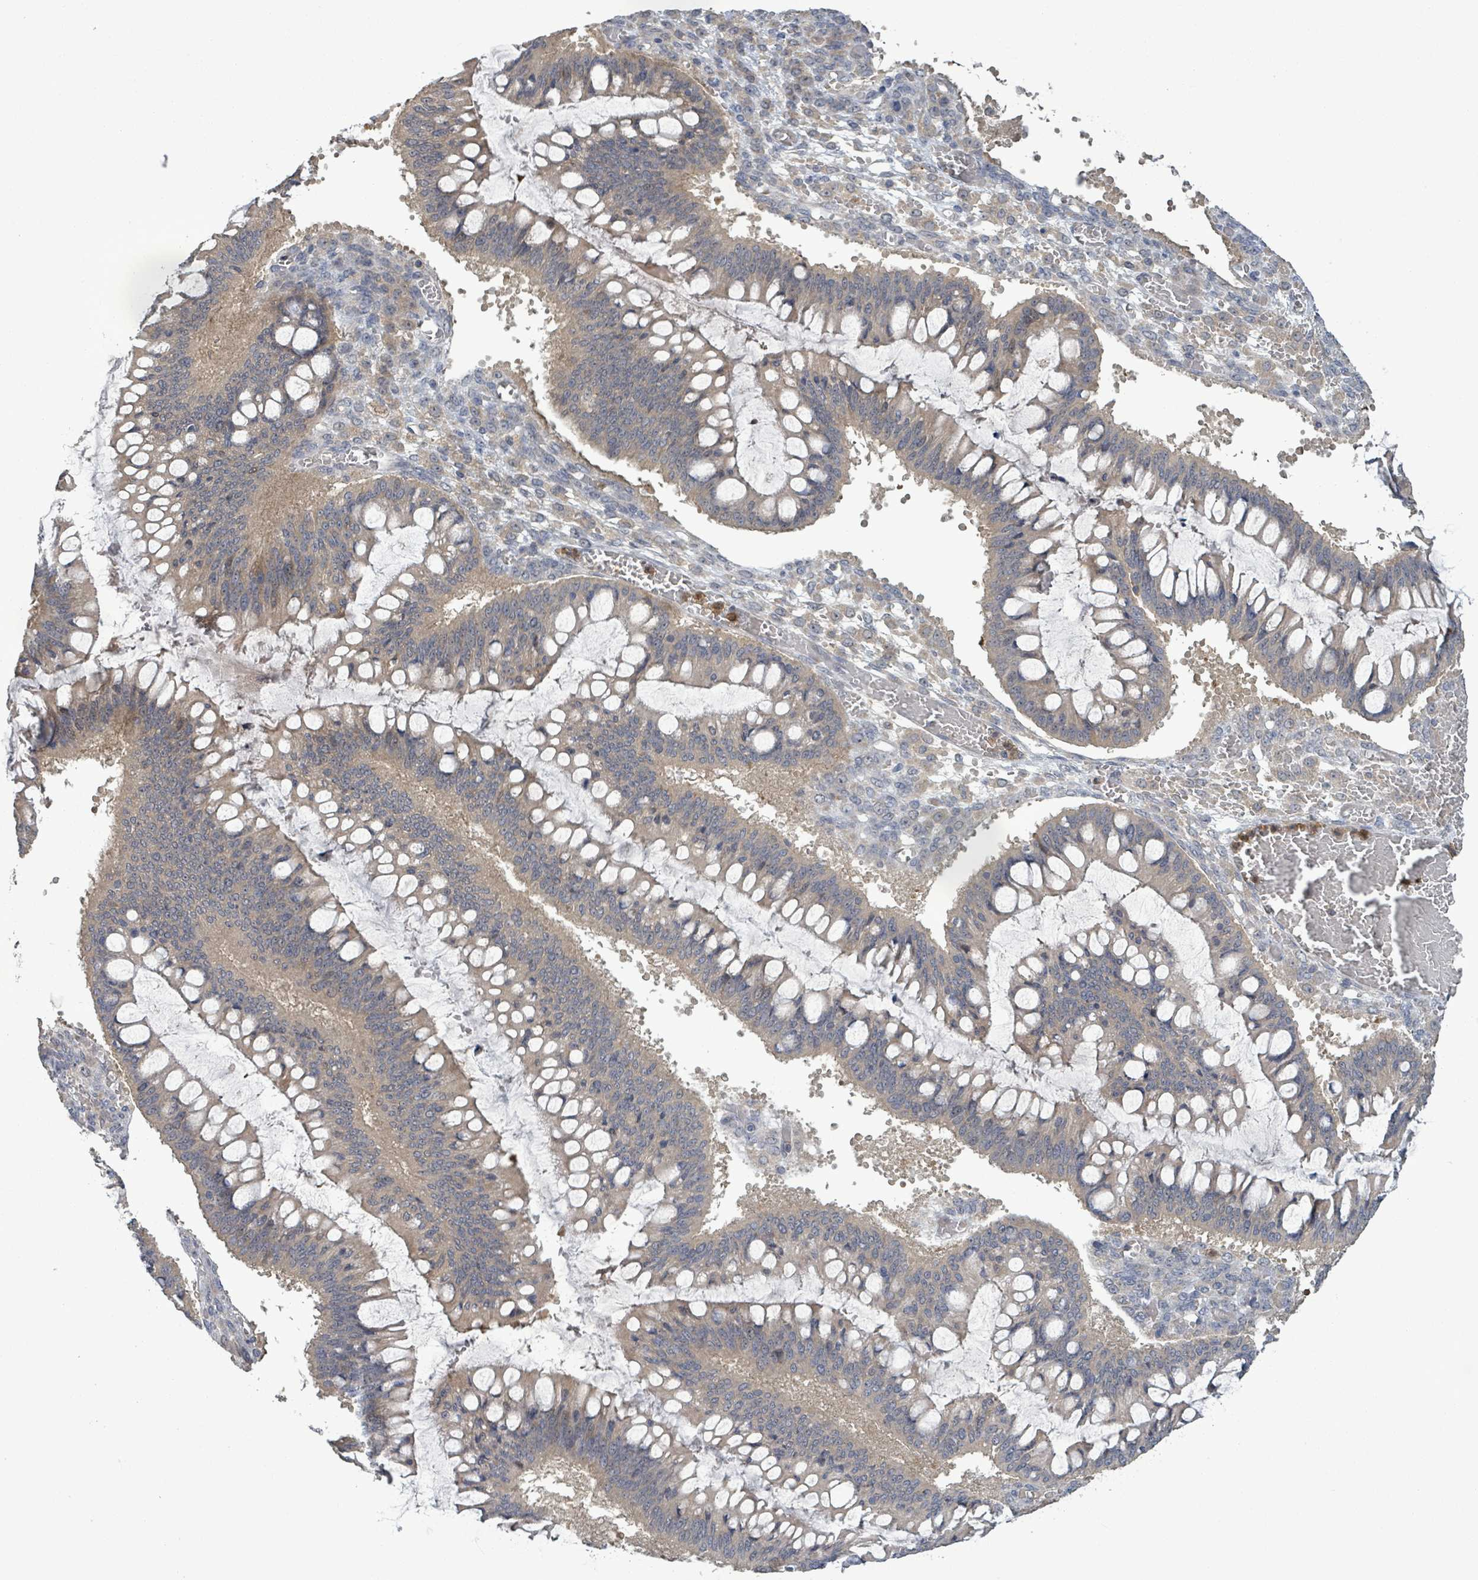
{"staining": {"intensity": "weak", "quantity": ">75%", "location": "cytoplasmic/membranous"}, "tissue": "ovarian cancer", "cell_type": "Tumor cells", "image_type": "cancer", "snomed": [{"axis": "morphology", "description": "Cystadenocarcinoma, mucinous, NOS"}, {"axis": "topography", "description": "Ovary"}], "caption": "High-magnification brightfield microscopy of ovarian mucinous cystadenocarcinoma stained with DAB (3,3'-diaminobenzidine) (brown) and counterstained with hematoxylin (blue). tumor cells exhibit weak cytoplasmic/membranous staining is seen in approximately>75% of cells.", "gene": "SERPINE3", "patient": {"sex": "female", "age": 73}}